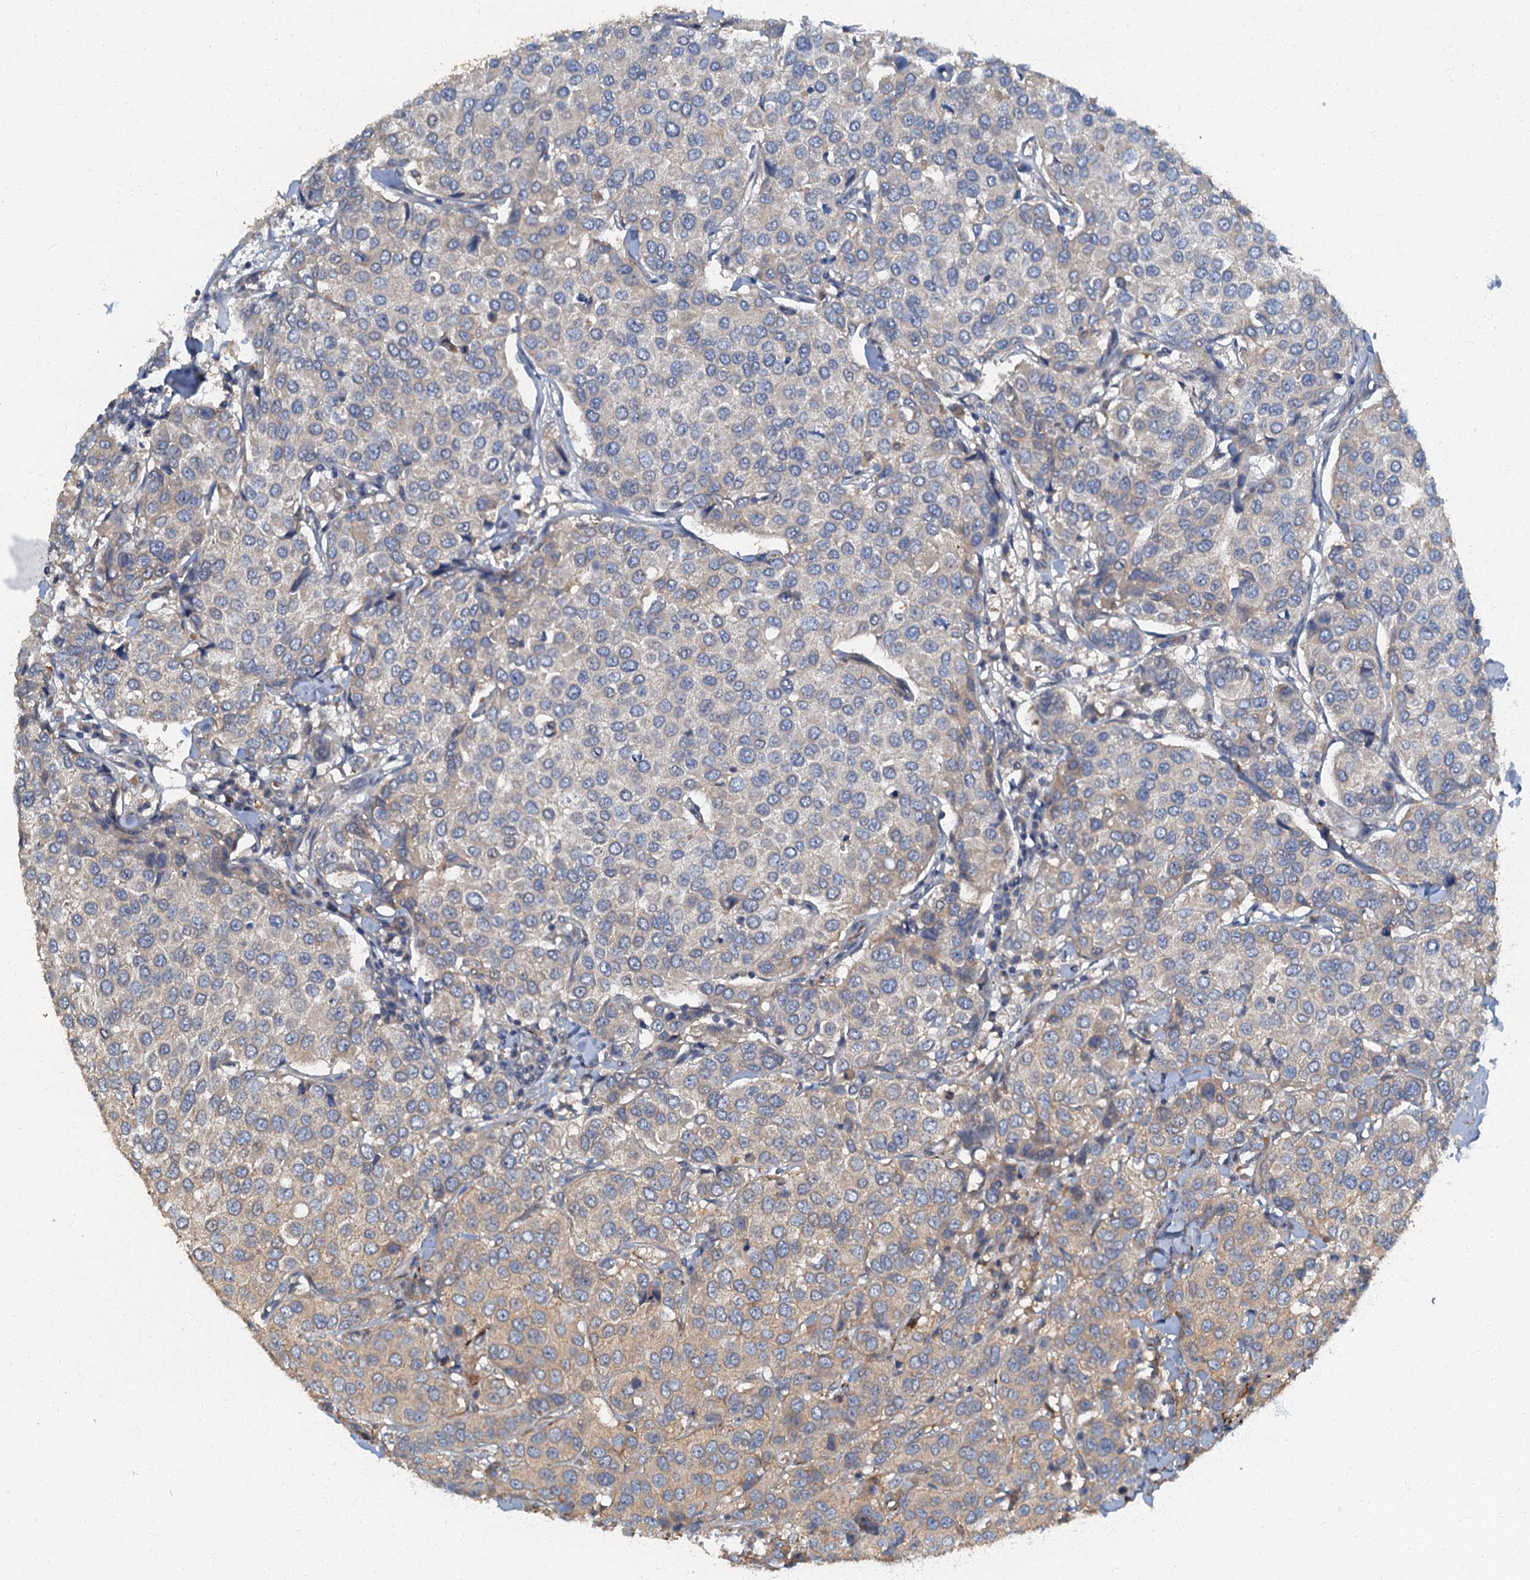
{"staining": {"intensity": "weak", "quantity": "<25%", "location": "cytoplasmic/membranous"}, "tissue": "breast cancer", "cell_type": "Tumor cells", "image_type": "cancer", "snomed": [{"axis": "morphology", "description": "Duct carcinoma"}, {"axis": "topography", "description": "Breast"}], "caption": "Immunohistochemistry of breast cancer (invasive ductal carcinoma) demonstrates no staining in tumor cells.", "gene": "ARL11", "patient": {"sex": "female", "age": 55}}